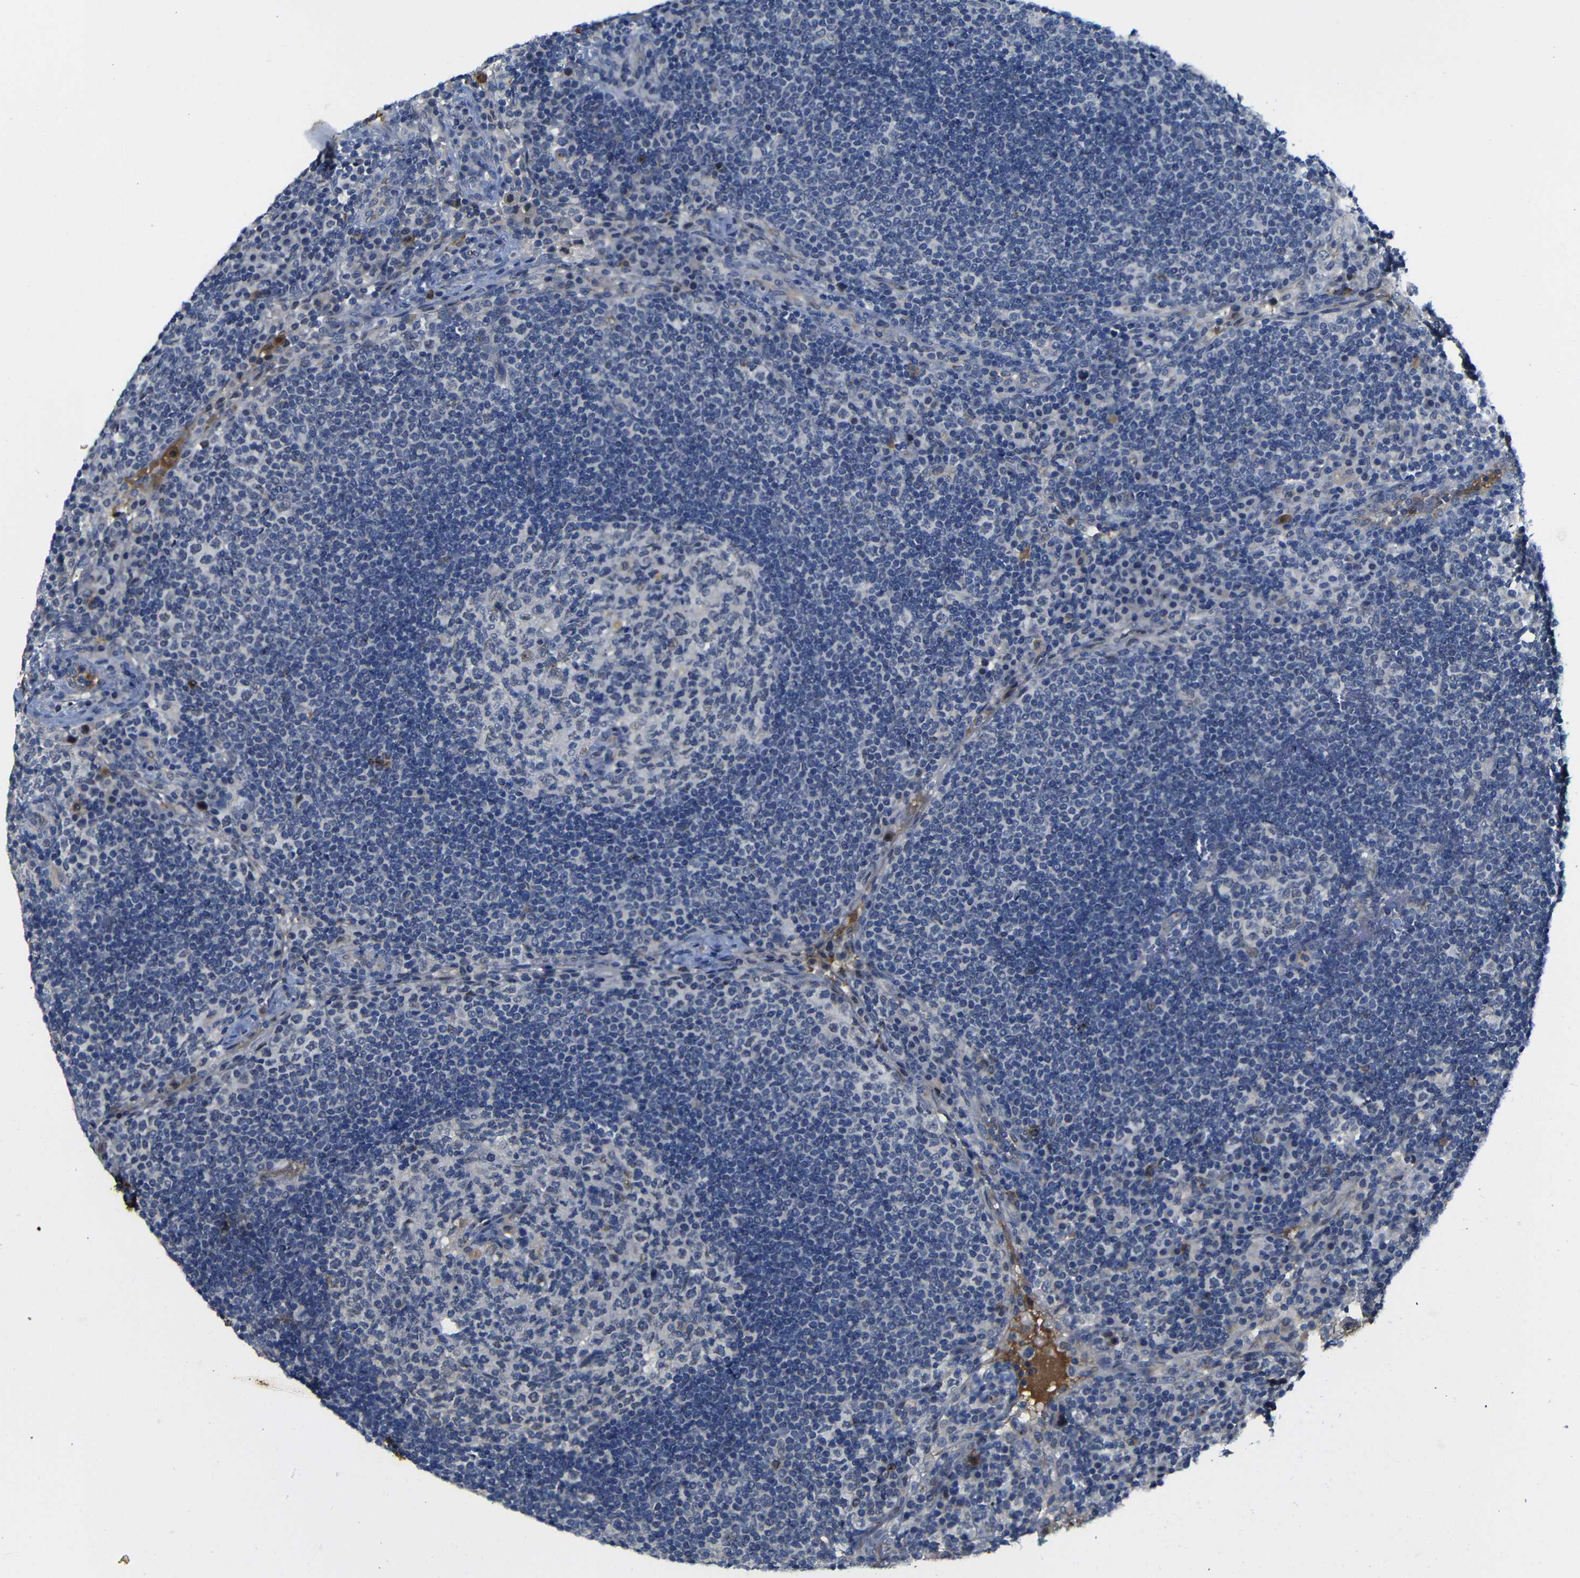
{"staining": {"intensity": "weak", "quantity": "<25%", "location": "cytoplasmic/membranous"}, "tissue": "lymph node", "cell_type": "Germinal center cells", "image_type": "normal", "snomed": [{"axis": "morphology", "description": "Normal tissue, NOS"}, {"axis": "topography", "description": "Lymph node"}], "caption": "High power microscopy image of an immunohistochemistry image of unremarkable lymph node, revealing no significant staining in germinal center cells. (Stains: DAB (3,3'-diaminobenzidine) immunohistochemistry with hematoxylin counter stain, Microscopy: brightfield microscopy at high magnification).", "gene": "FURIN", "patient": {"sex": "female", "age": 53}}